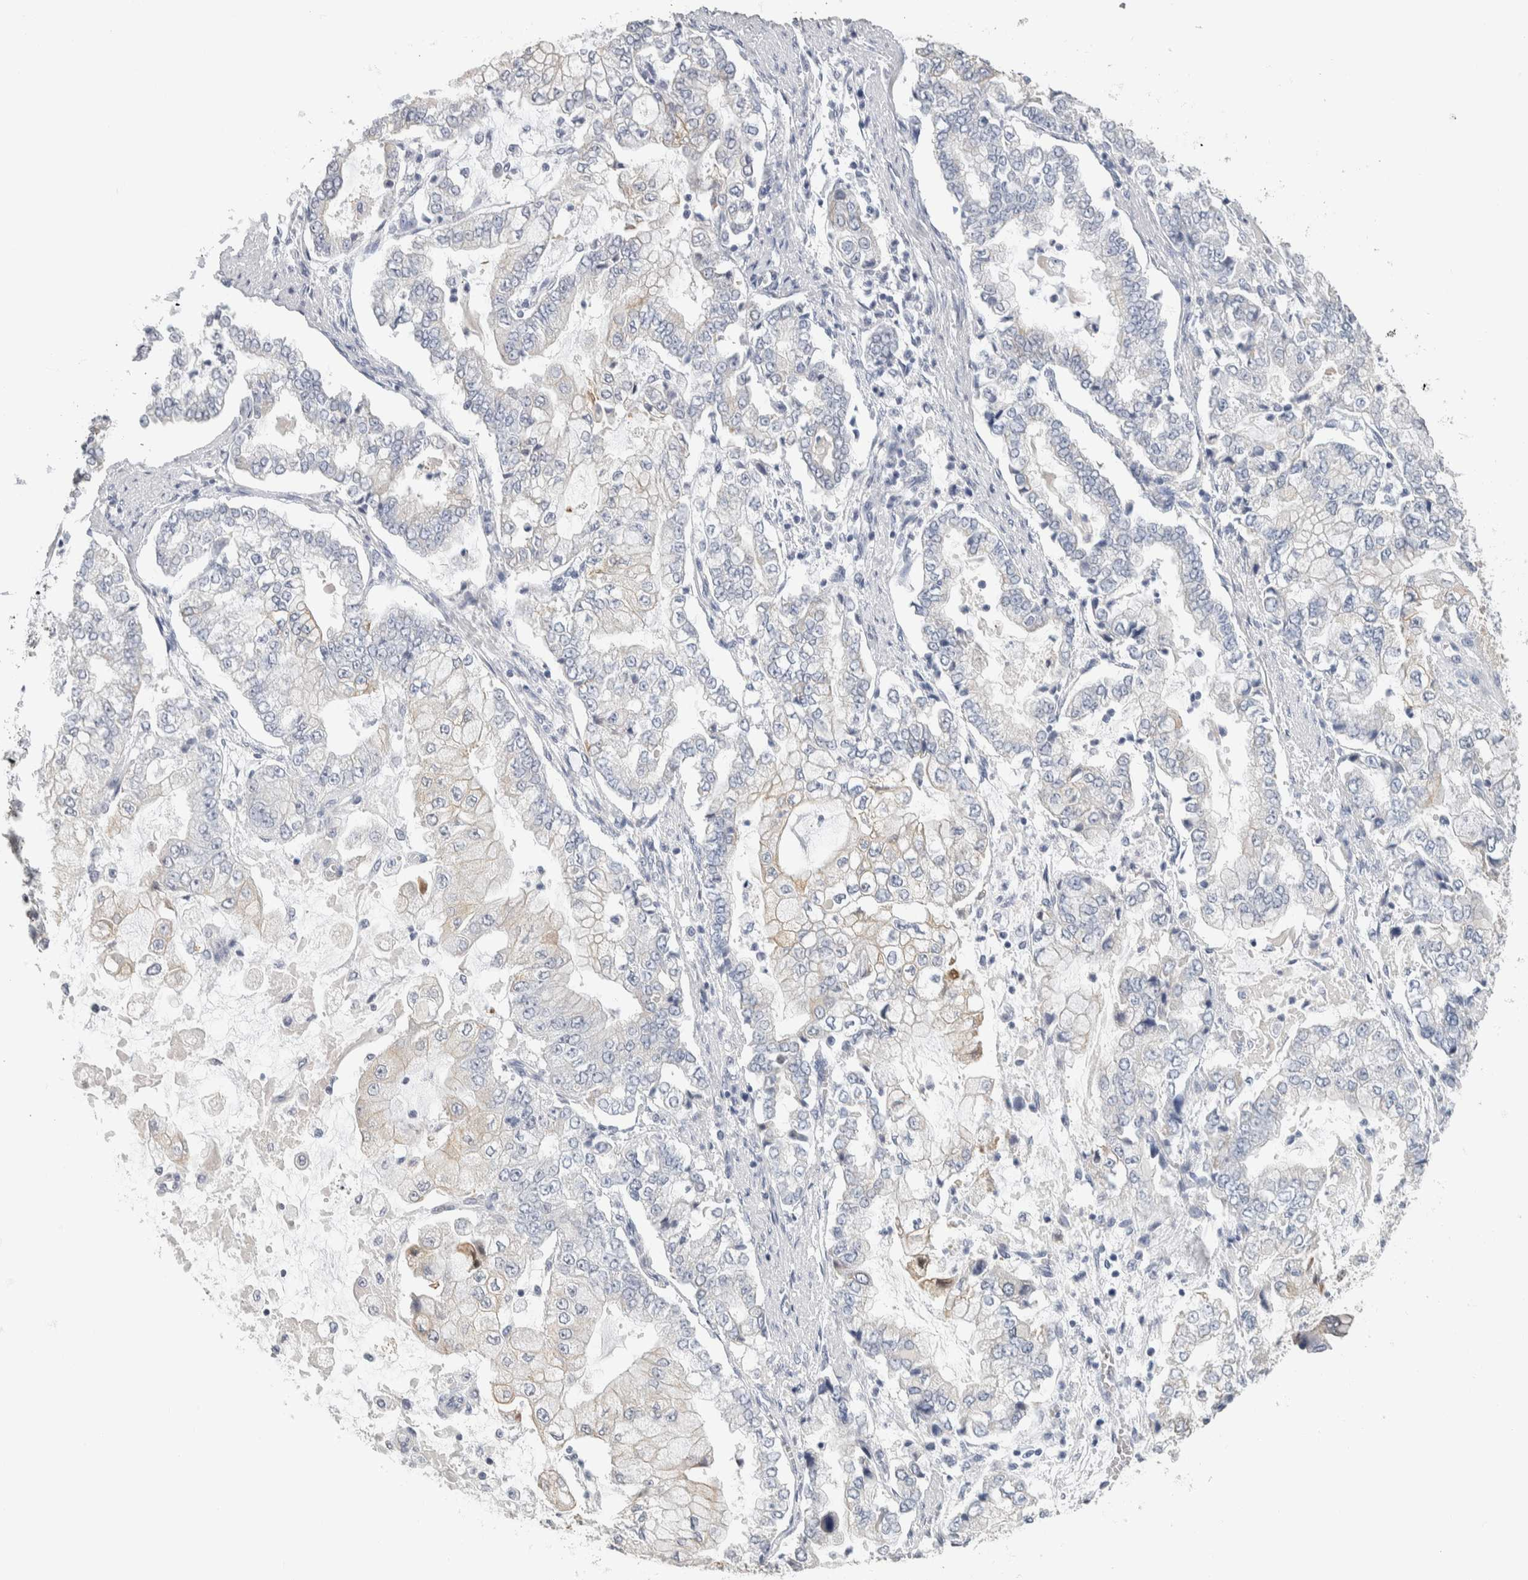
{"staining": {"intensity": "weak", "quantity": "<25%", "location": "cytoplasmic/membranous"}, "tissue": "stomach cancer", "cell_type": "Tumor cells", "image_type": "cancer", "snomed": [{"axis": "morphology", "description": "Adenocarcinoma, NOS"}, {"axis": "topography", "description": "Stomach"}], "caption": "High magnification brightfield microscopy of stomach adenocarcinoma stained with DAB (3,3'-diaminobenzidine) (brown) and counterstained with hematoxylin (blue): tumor cells show no significant staining. The staining is performed using DAB (3,3'-diaminobenzidine) brown chromogen with nuclei counter-stained in using hematoxylin.", "gene": "NEFM", "patient": {"sex": "male", "age": 76}}